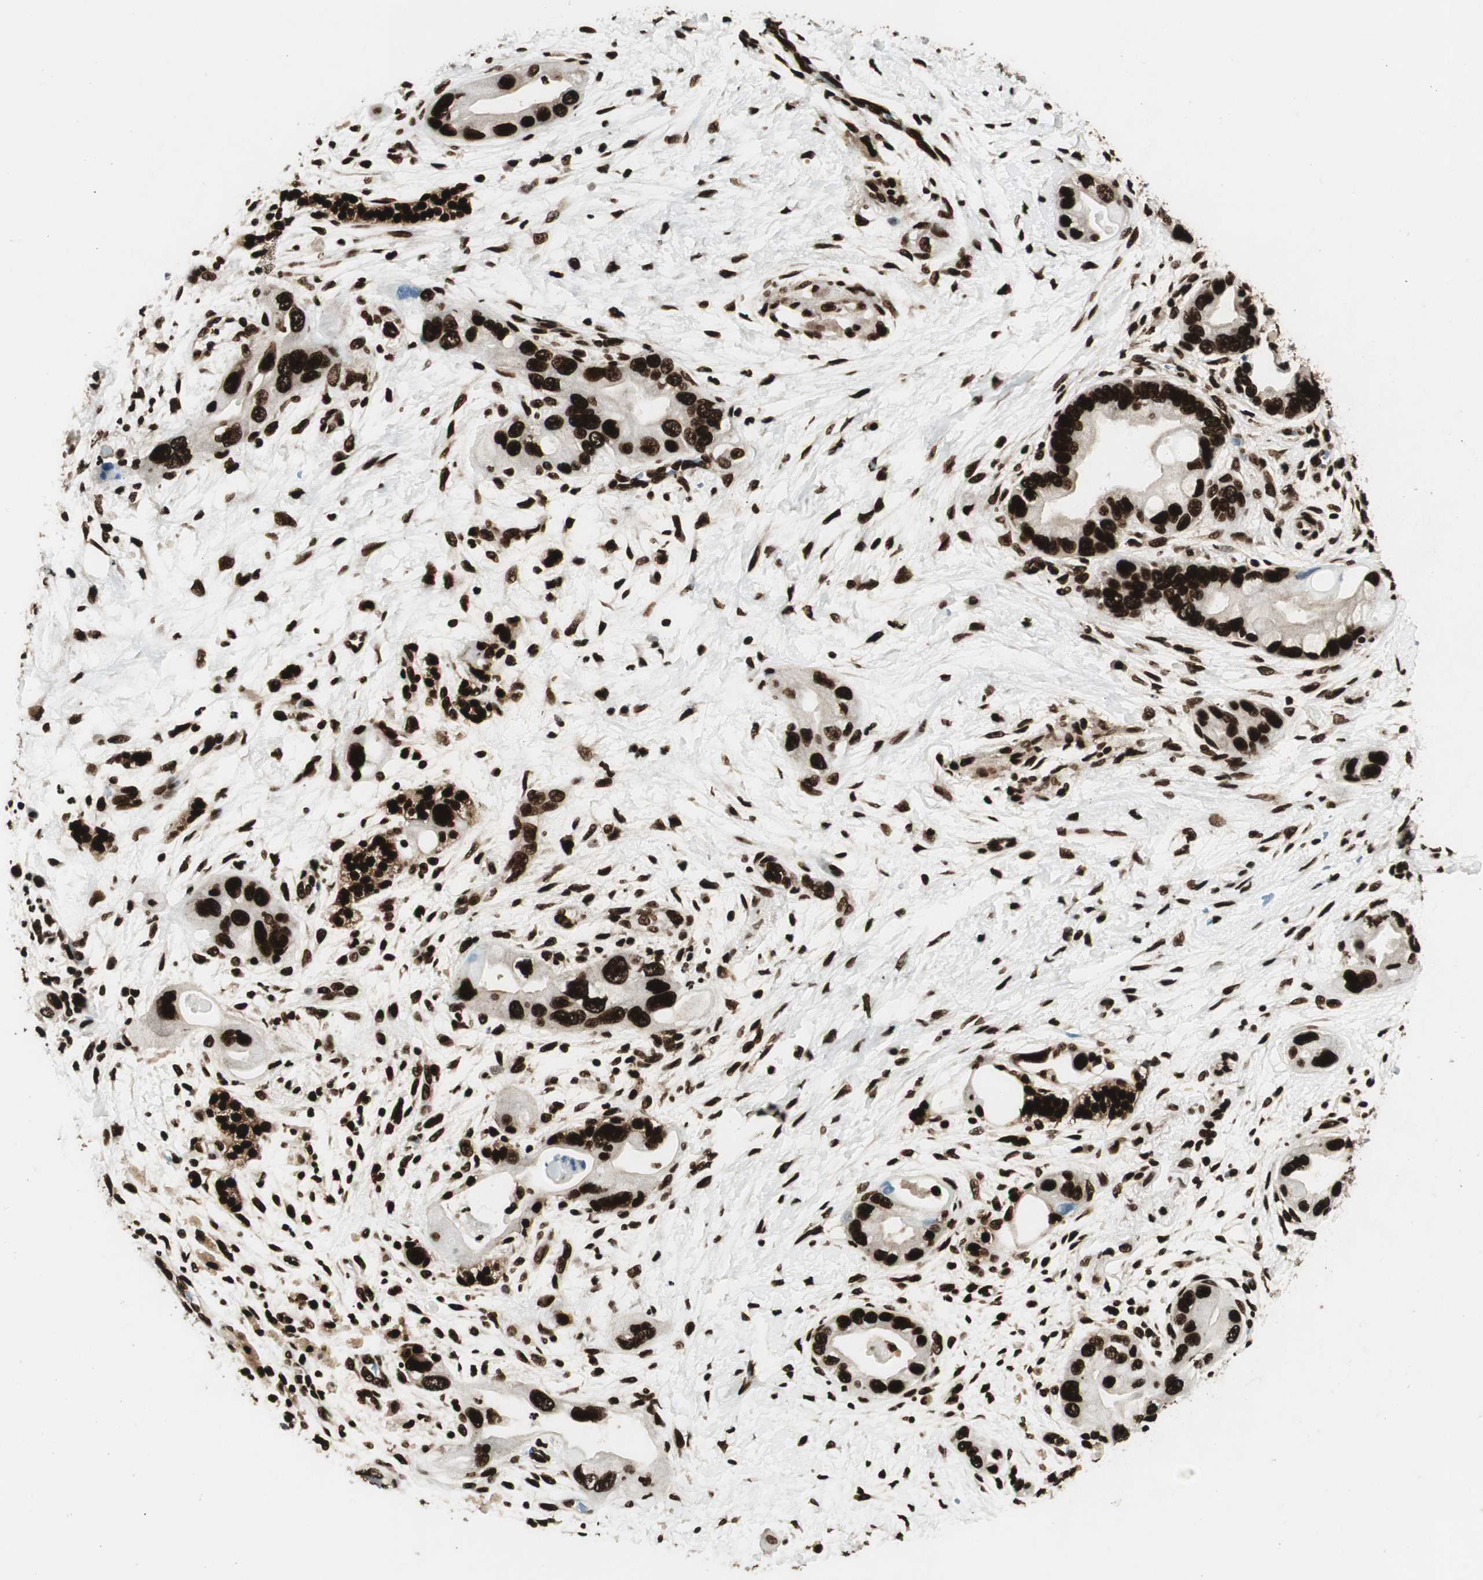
{"staining": {"intensity": "strong", "quantity": ">75%", "location": "nuclear"}, "tissue": "pancreatic cancer", "cell_type": "Tumor cells", "image_type": "cancer", "snomed": [{"axis": "morphology", "description": "Adenocarcinoma, NOS"}, {"axis": "topography", "description": "Pancreas"}], "caption": "Pancreatic cancer was stained to show a protein in brown. There is high levels of strong nuclear positivity in about >75% of tumor cells.", "gene": "EWSR1", "patient": {"sex": "female", "age": 77}}